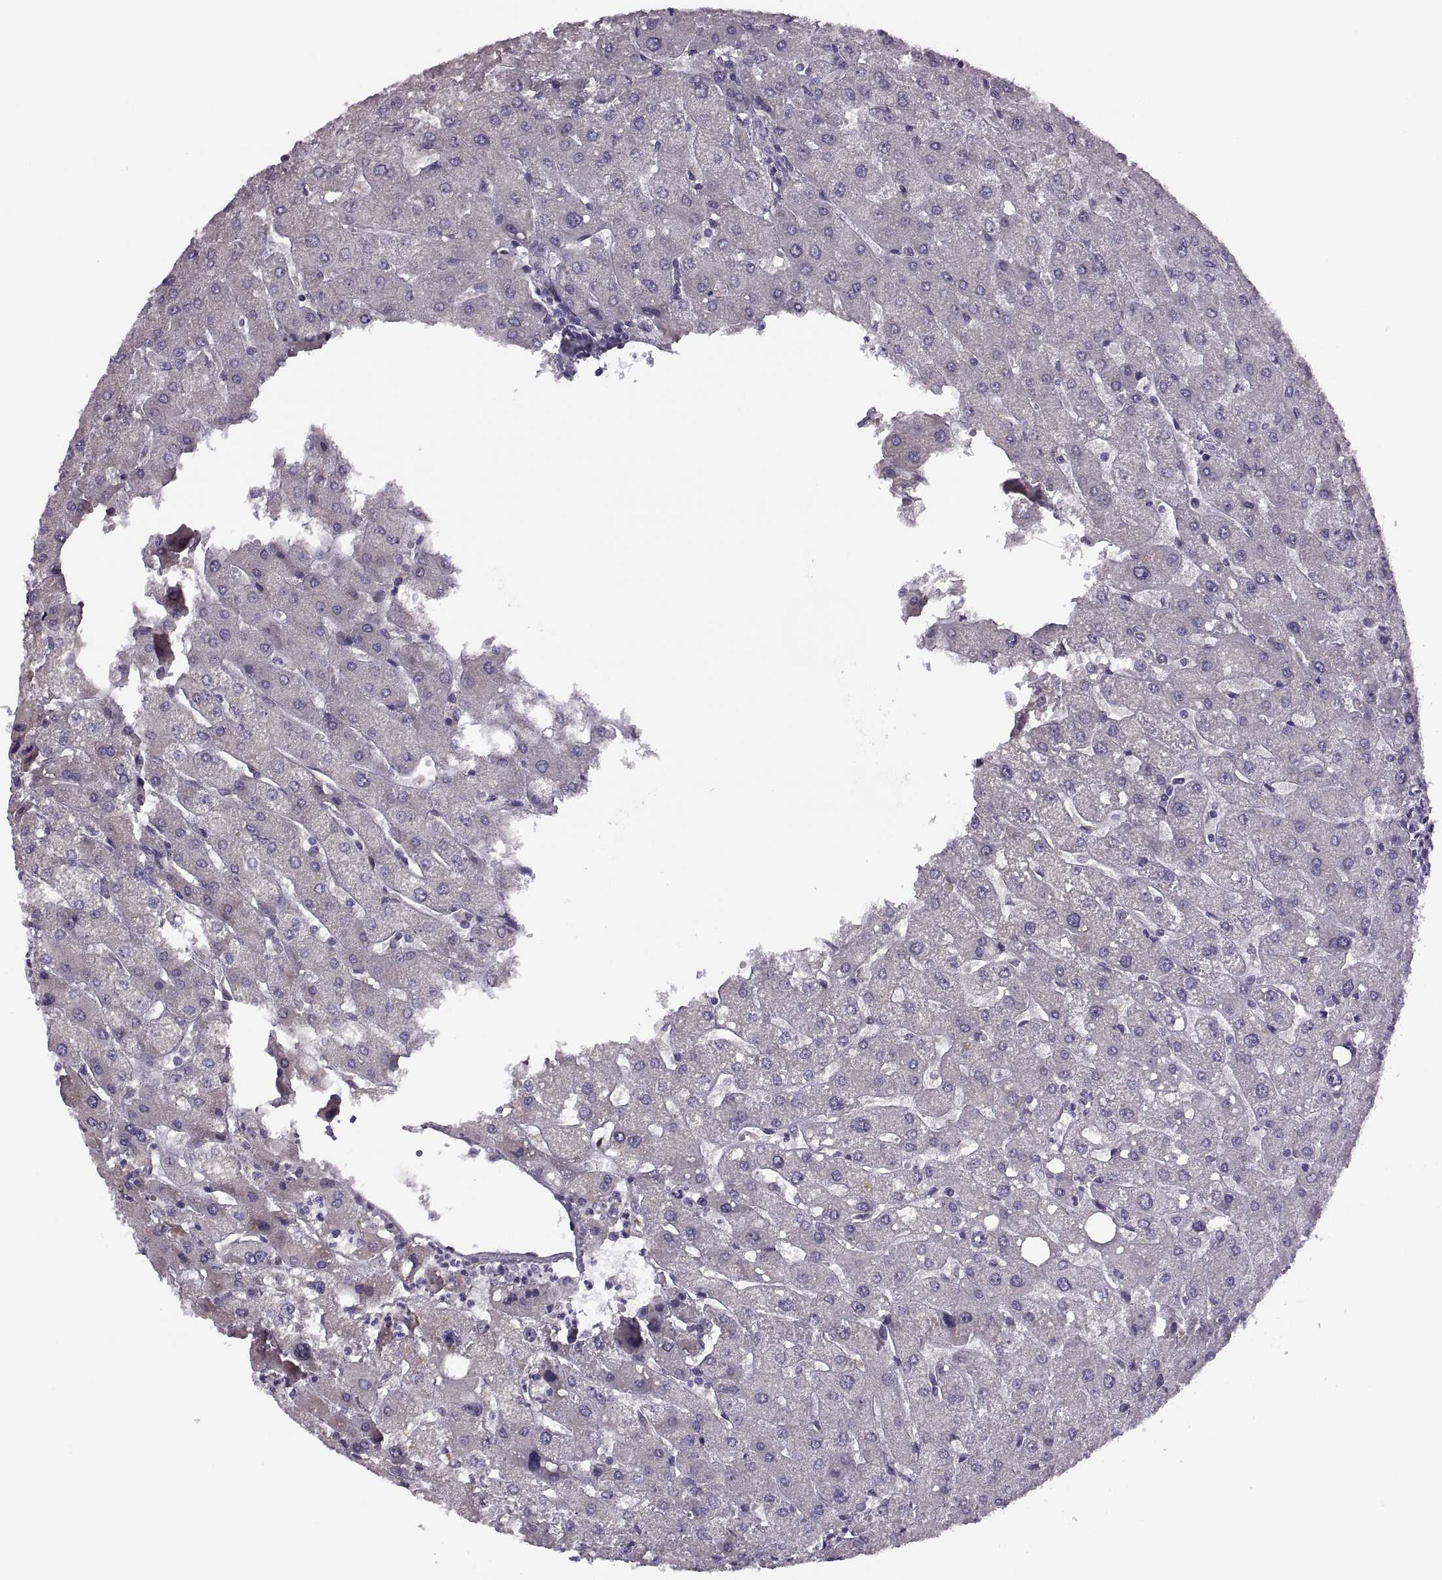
{"staining": {"intensity": "negative", "quantity": "none", "location": "none"}, "tissue": "liver", "cell_type": "Cholangiocytes", "image_type": "normal", "snomed": [{"axis": "morphology", "description": "Normal tissue, NOS"}, {"axis": "topography", "description": "Liver"}], "caption": "High power microscopy micrograph of an immunohistochemistry photomicrograph of benign liver, revealing no significant expression in cholangiocytes.", "gene": "LETM2", "patient": {"sex": "male", "age": 67}}